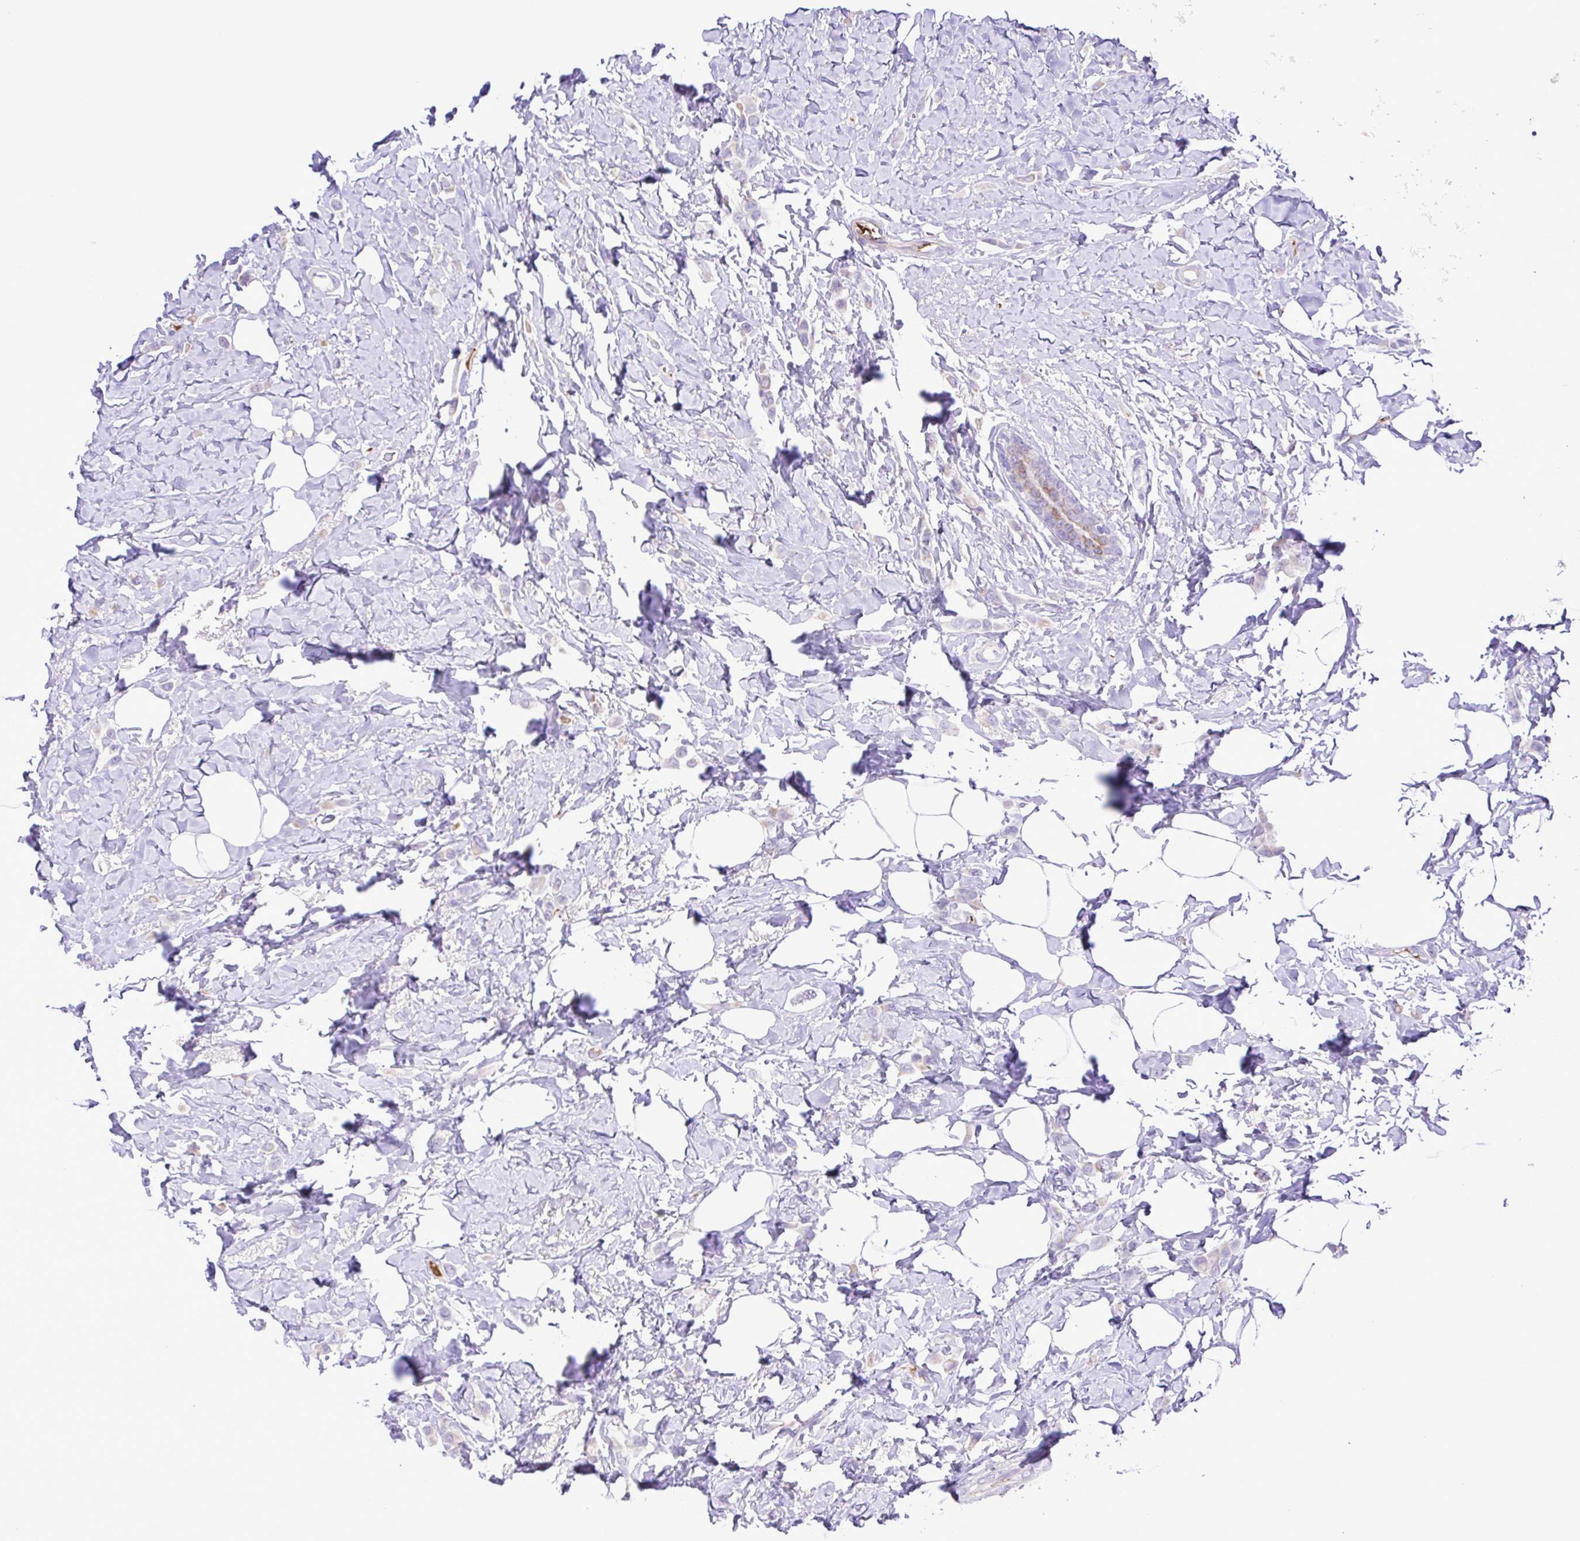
{"staining": {"intensity": "negative", "quantity": "none", "location": "none"}, "tissue": "breast cancer", "cell_type": "Tumor cells", "image_type": "cancer", "snomed": [{"axis": "morphology", "description": "Lobular carcinoma"}, {"axis": "topography", "description": "Breast"}], "caption": "Breast cancer (lobular carcinoma) stained for a protein using IHC shows no staining tumor cells.", "gene": "GABBR2", "patient": {"sex": "female", "age": 66}}